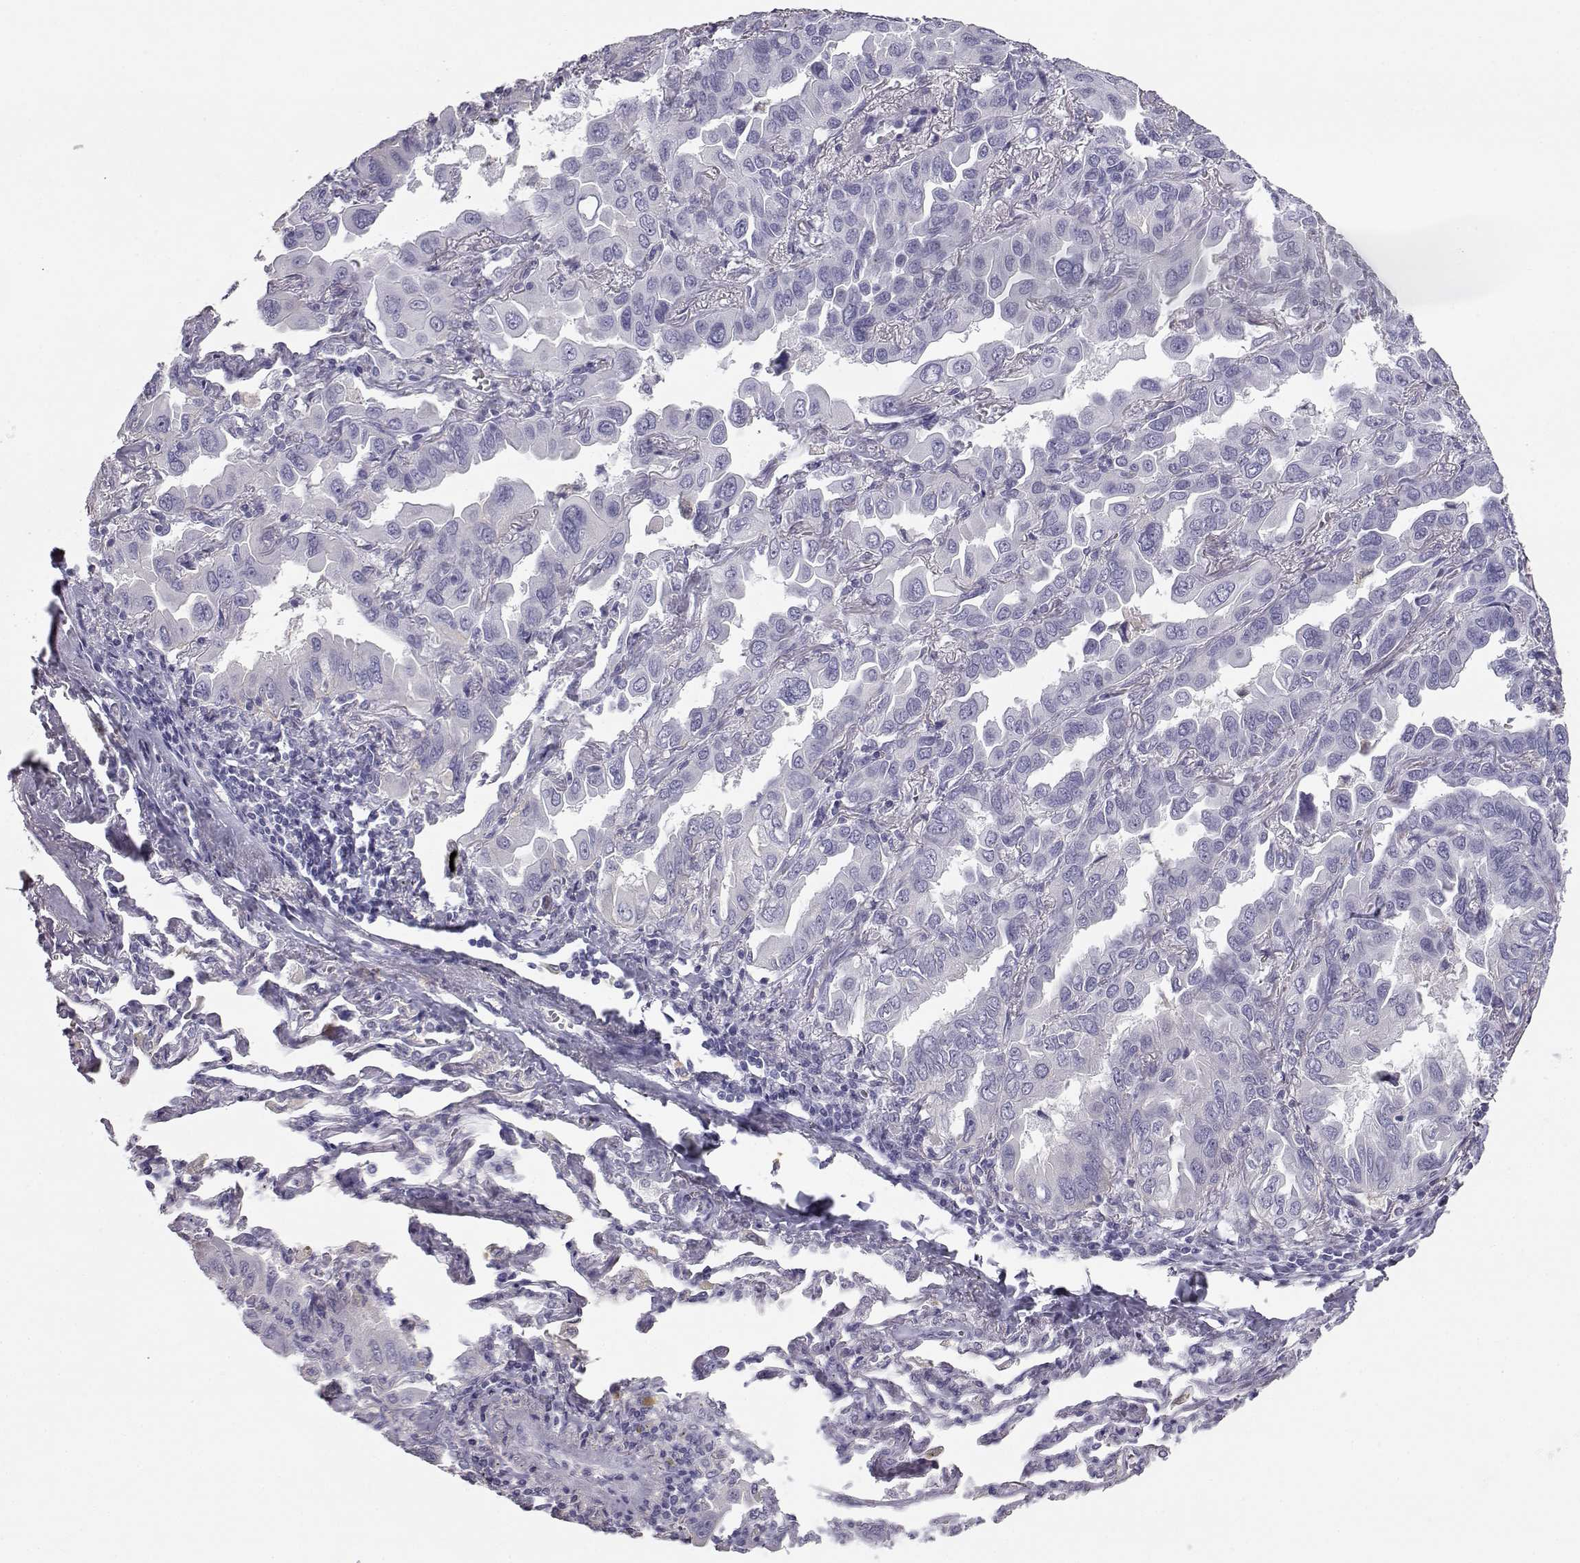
{"staining": {"intensity": "negative", "quantity": "none", "location": "none"}, "tissue": "lung cancer", "cell_type": "Tumor cells", "image_type": "cancer", "snomed": [{"axis": "morphology", "description": "Adenocarcinoma, NOS"}, {"axis": "topography", "description": "Lung"}], "caption": "Immunohistochemical staining of human lung cancer demonstrates no significant staining in tumor cells. Nuclei are stained in blue.", "gene": "ITLN2", "patient": {"sex": "male", "age": 64}}